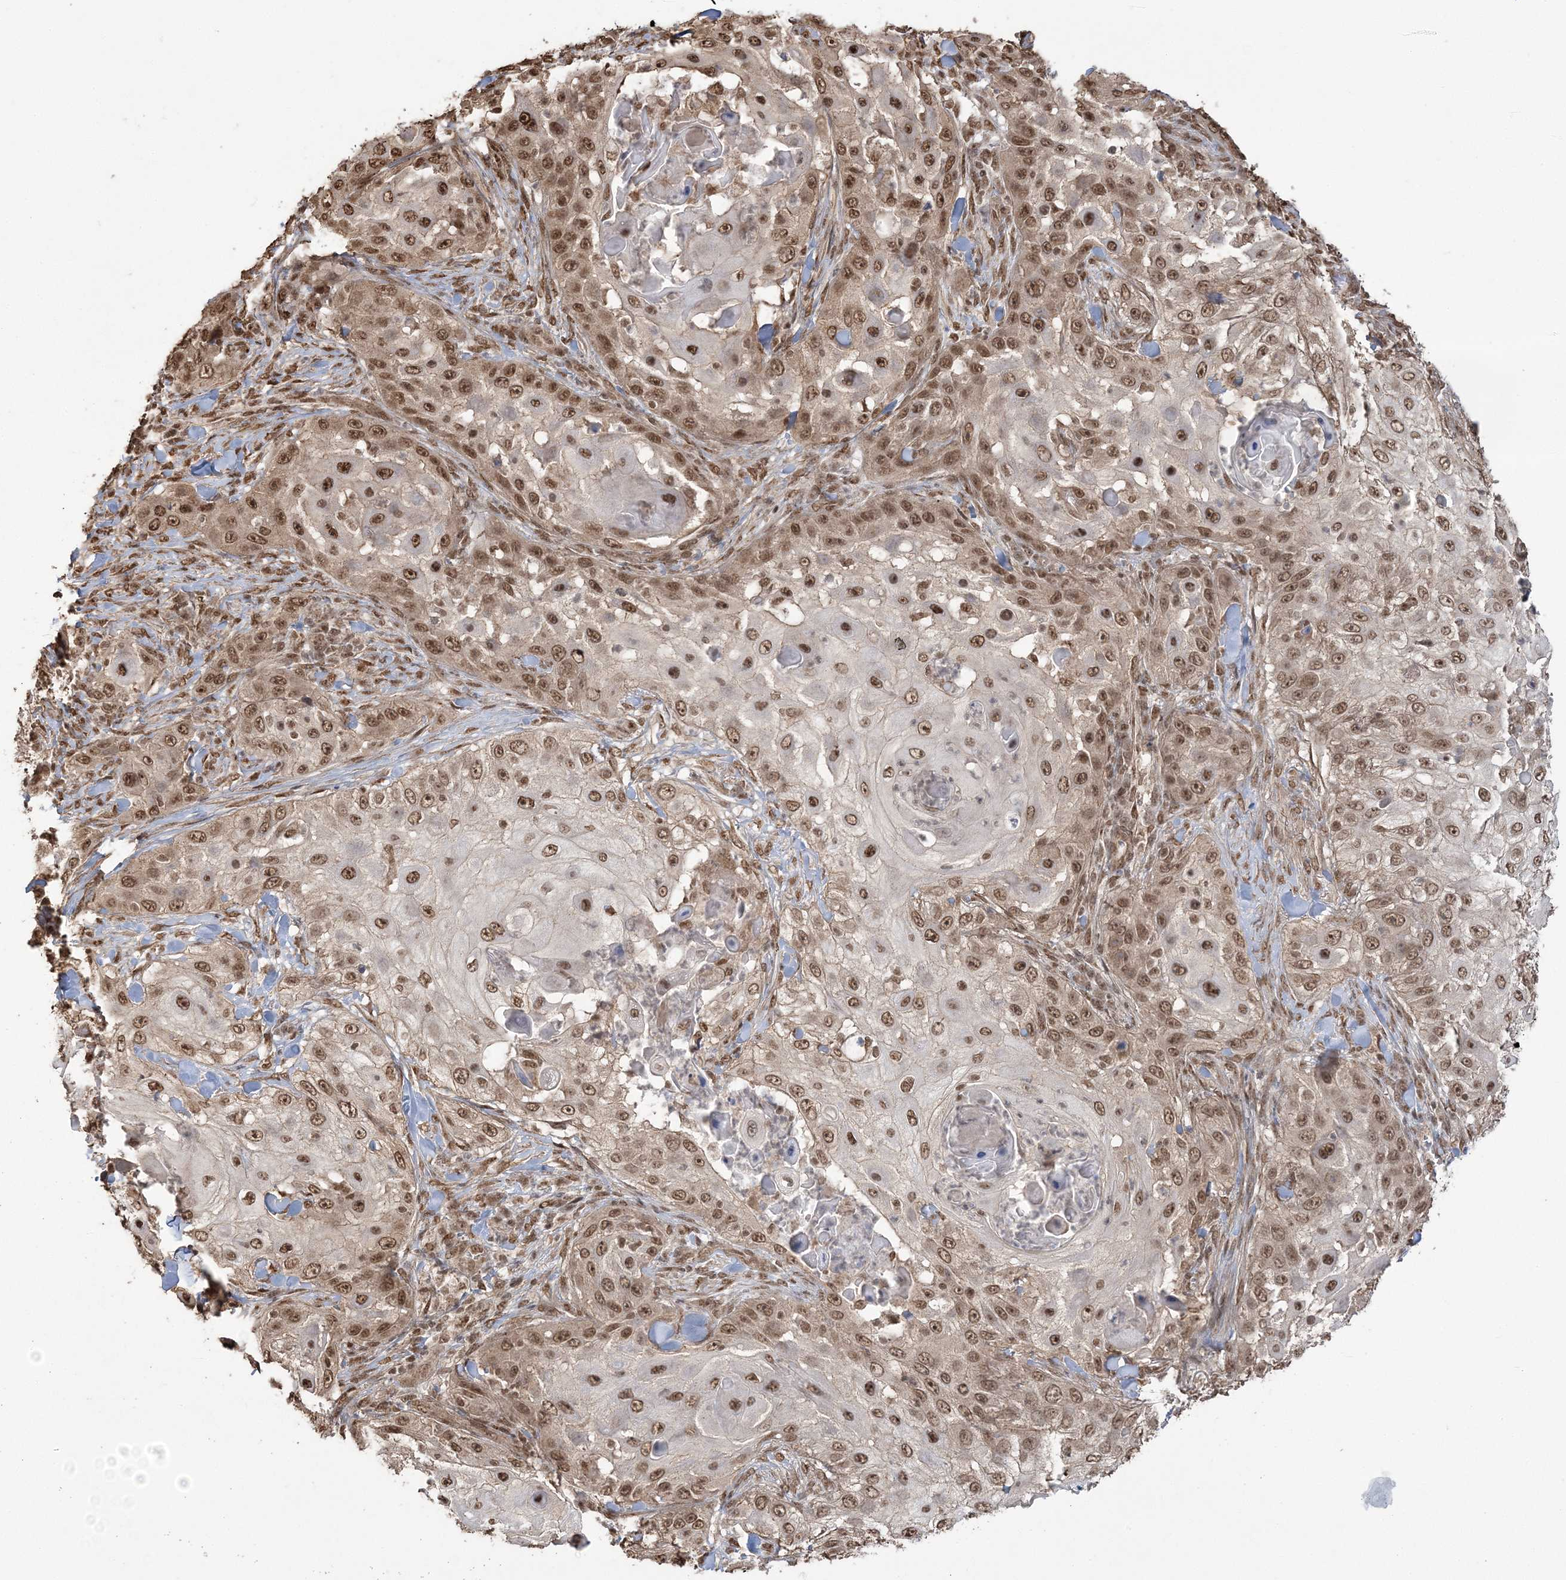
{"staining": {"intensity": "moderate", "quantity": ">75%", "location": "nuclear"}, "tissue": "skin cancer", "cell_type": "Tumor cells", "image_type": "cancer", "snomed": [{"axis": "morphology", "description": "Squamous cell carcinoma, NOS"}, {"axis": "topography", "description": "Skin"}], "caption": "Skin cancer stained for a protein shows moderate nuclear positivity in tumor cells. Nuclei are stained in blue.", "gene": "ZNF839", "patient": {"sex": "female", "age": 44}}